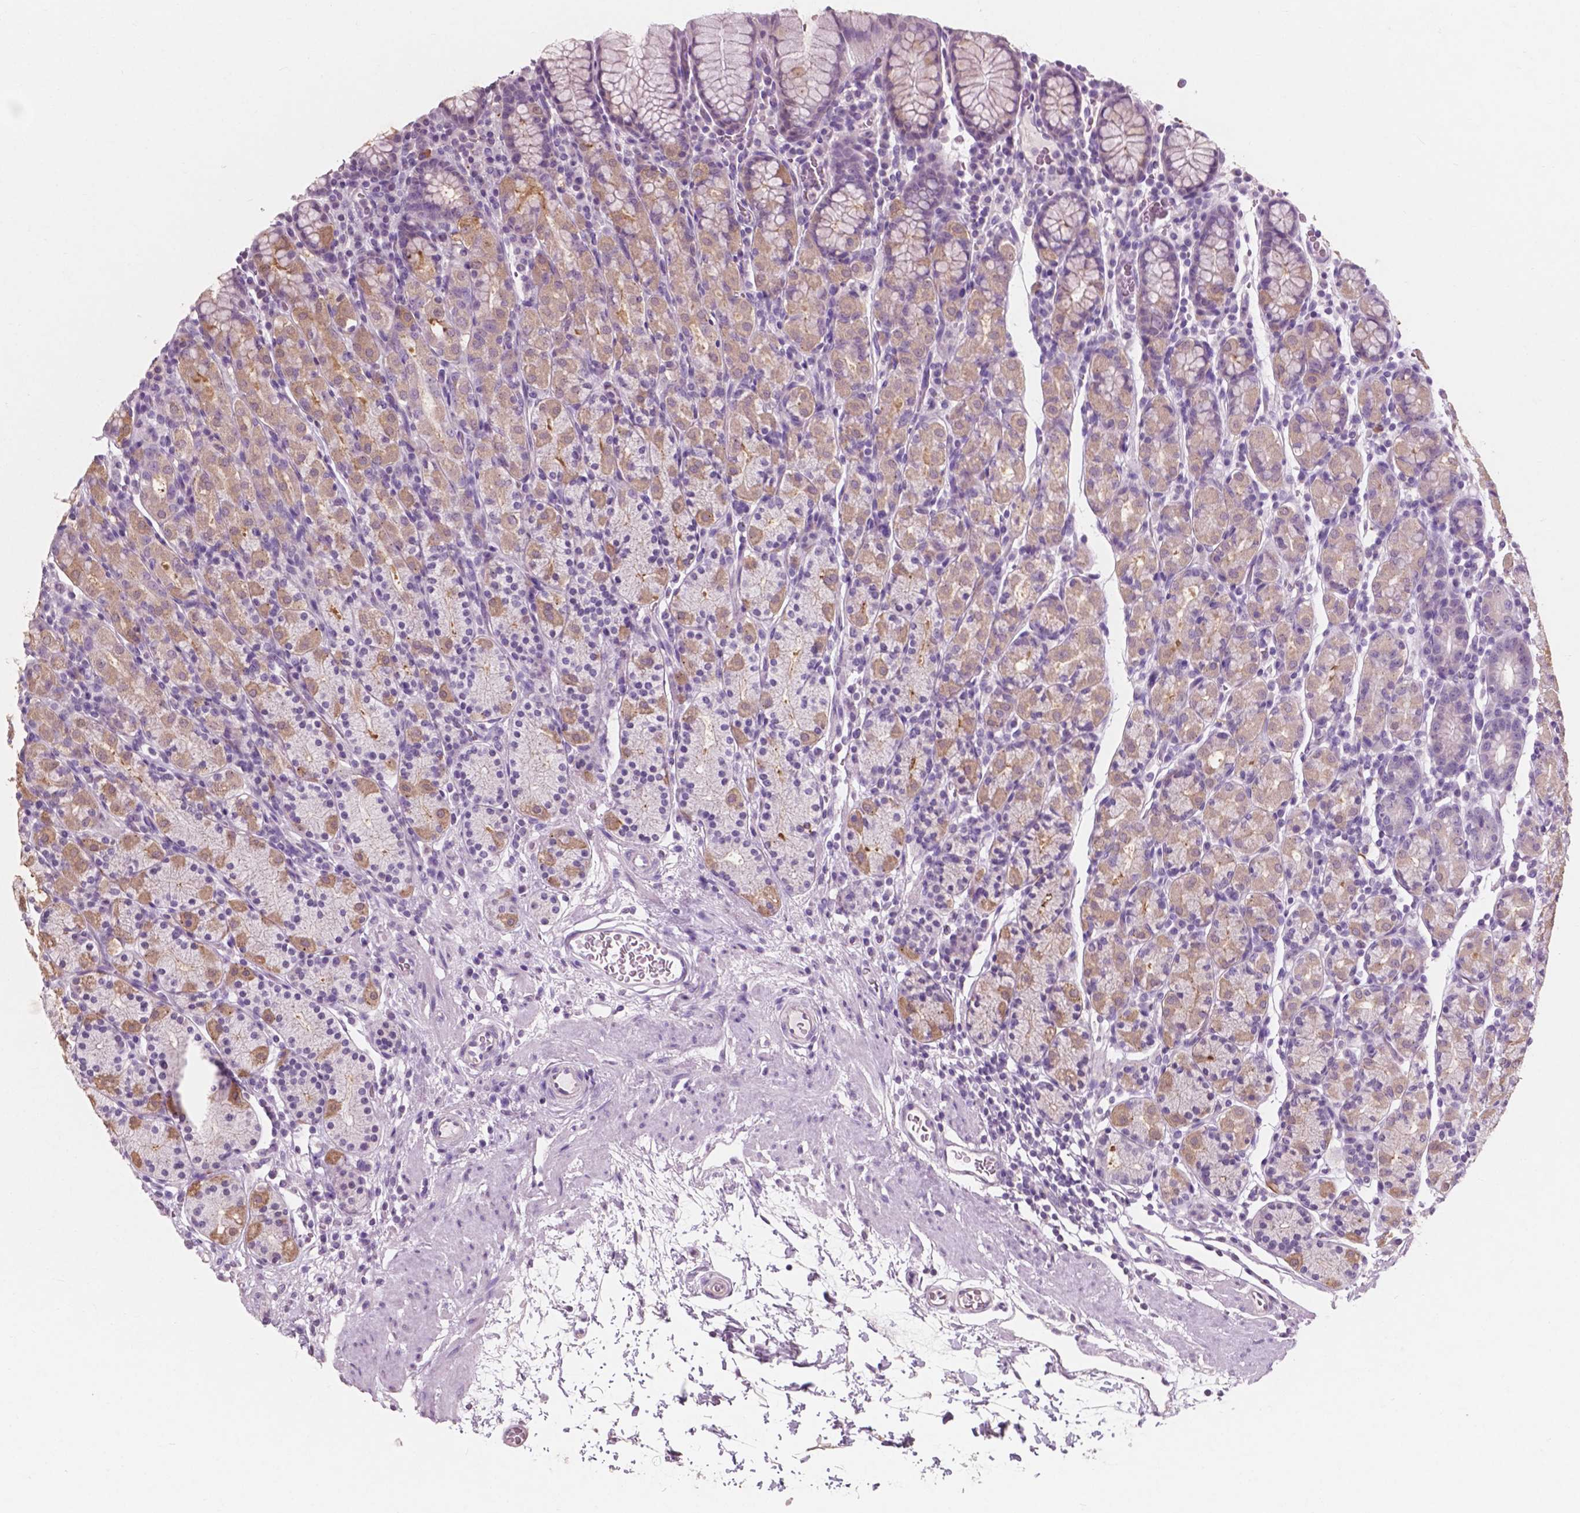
{"staining": {"intensity": "moderate", "quantity": "25%-75%", "location": "cytoplasmic/membranous"}, "tissue": "stomach", "cell_type": "Glandular cells", "image_type": "normal", "snomed": [{"axis": "morphology", "description": "Normal tissue, NOS"}, {"axis": "topography", "description": "Stomach, upper"}, {"axis": "topography", "description": "Stomach"}], "caption": "Unremarkable stomach reveals moderate cytoplasmic/membranous positivity in about 25%-75% of glandular cells, visualized by immunohistochemistry.", "gene": "AWAT1", "patient": {"sex": "male", "age": 62}}